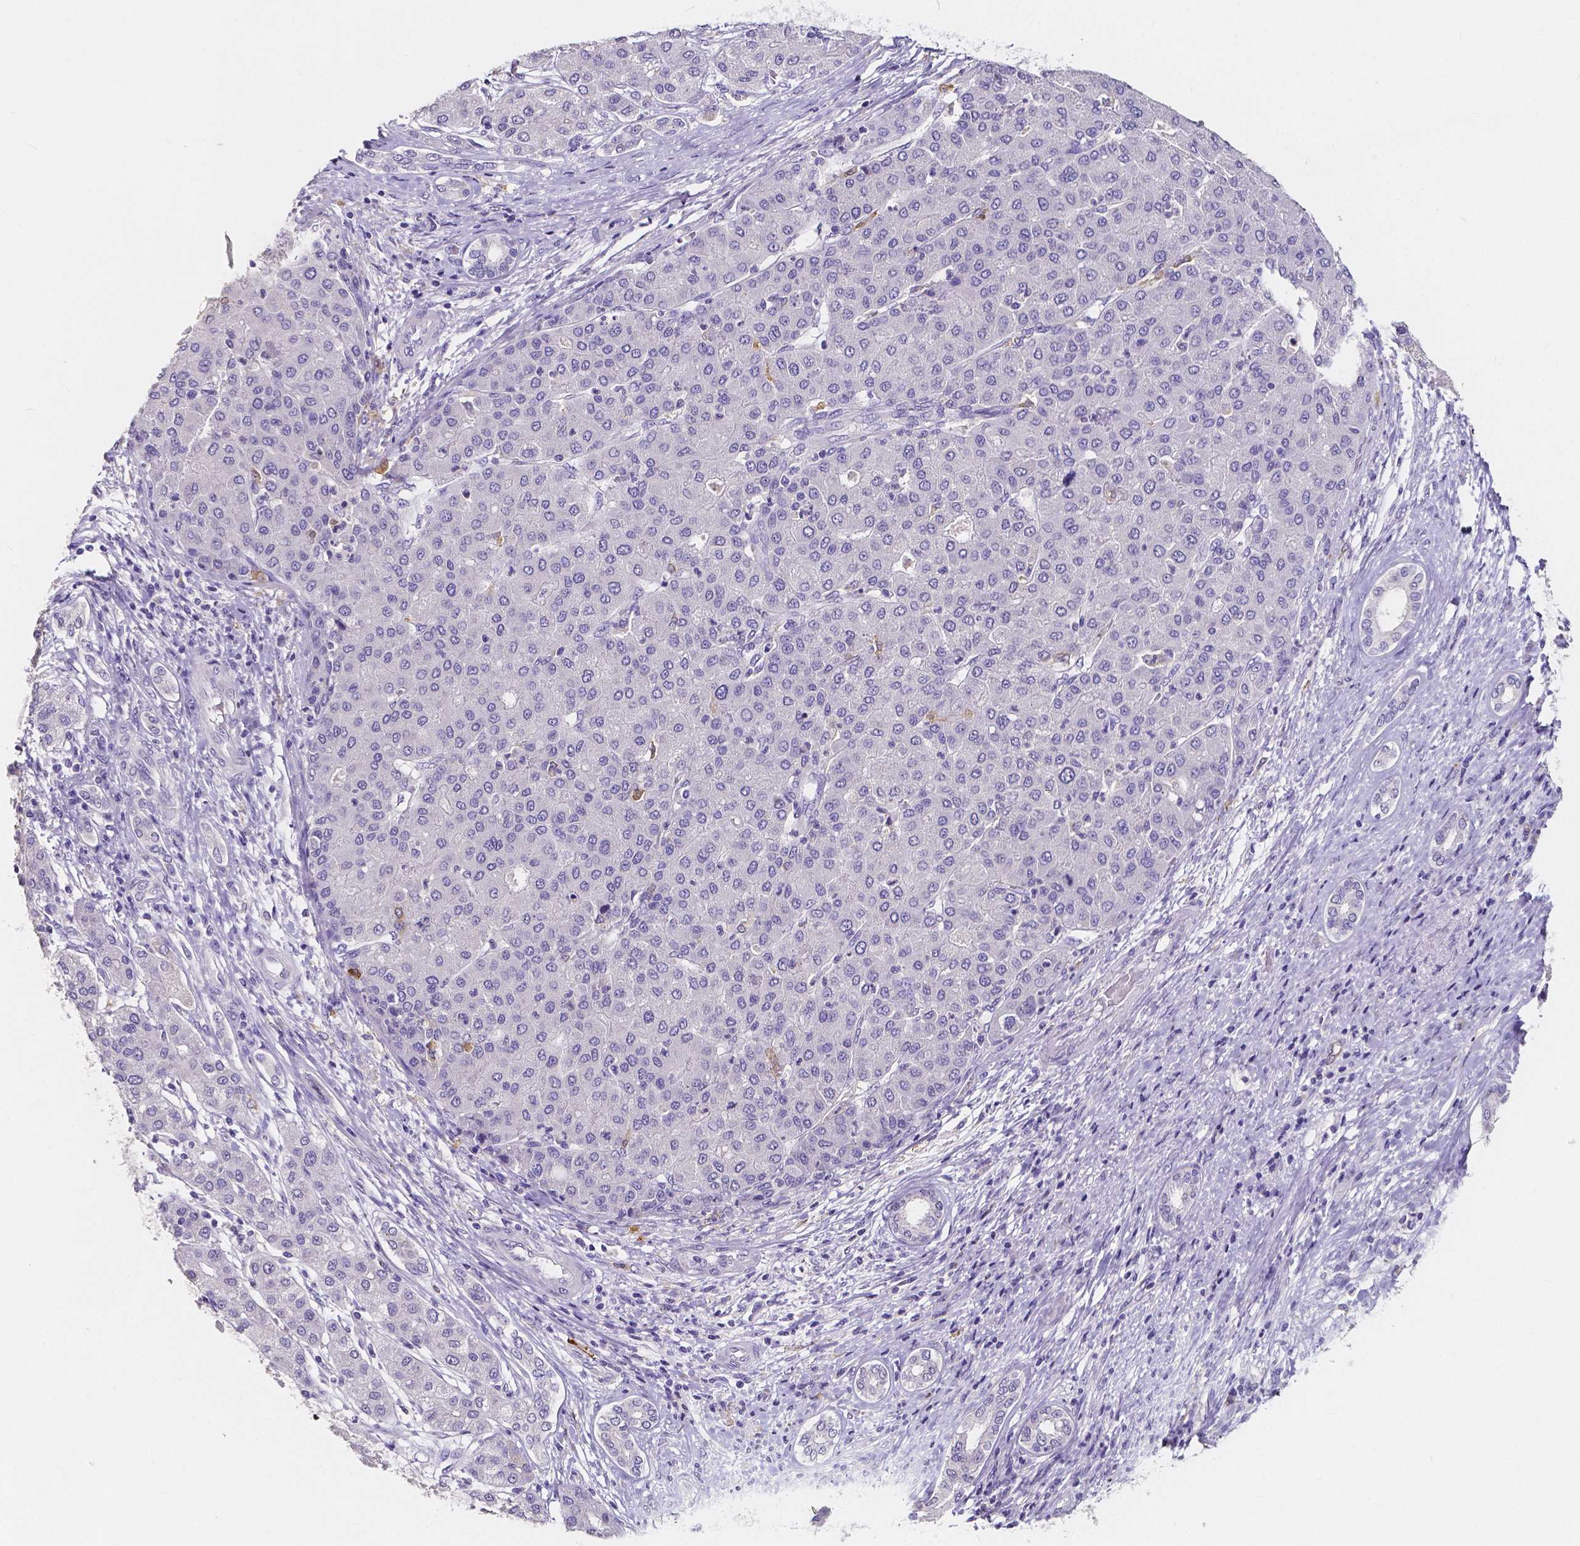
{"staining": {"intensity": "negative", "quantity": "none", "location": "none"}, "tissue": "liver cancer", "cell_type": "Tumor cells", "image_type": "cancer", "snomed": [{"axis": "morphology", "description": "Carcinoma, Hepatocellular, NOS"}, {"axis": "topography", "description": "Liver"}], "caption": "The photomicrograph shows no significant staining in tumor cells of hepatocellular carcinoma (liver). (DAB immunohistochemistry (IHC) visualized using brightfield microscopy, high magnification).", "gene": "ACP5", "patient": {"sex": "male", "age": 65}}